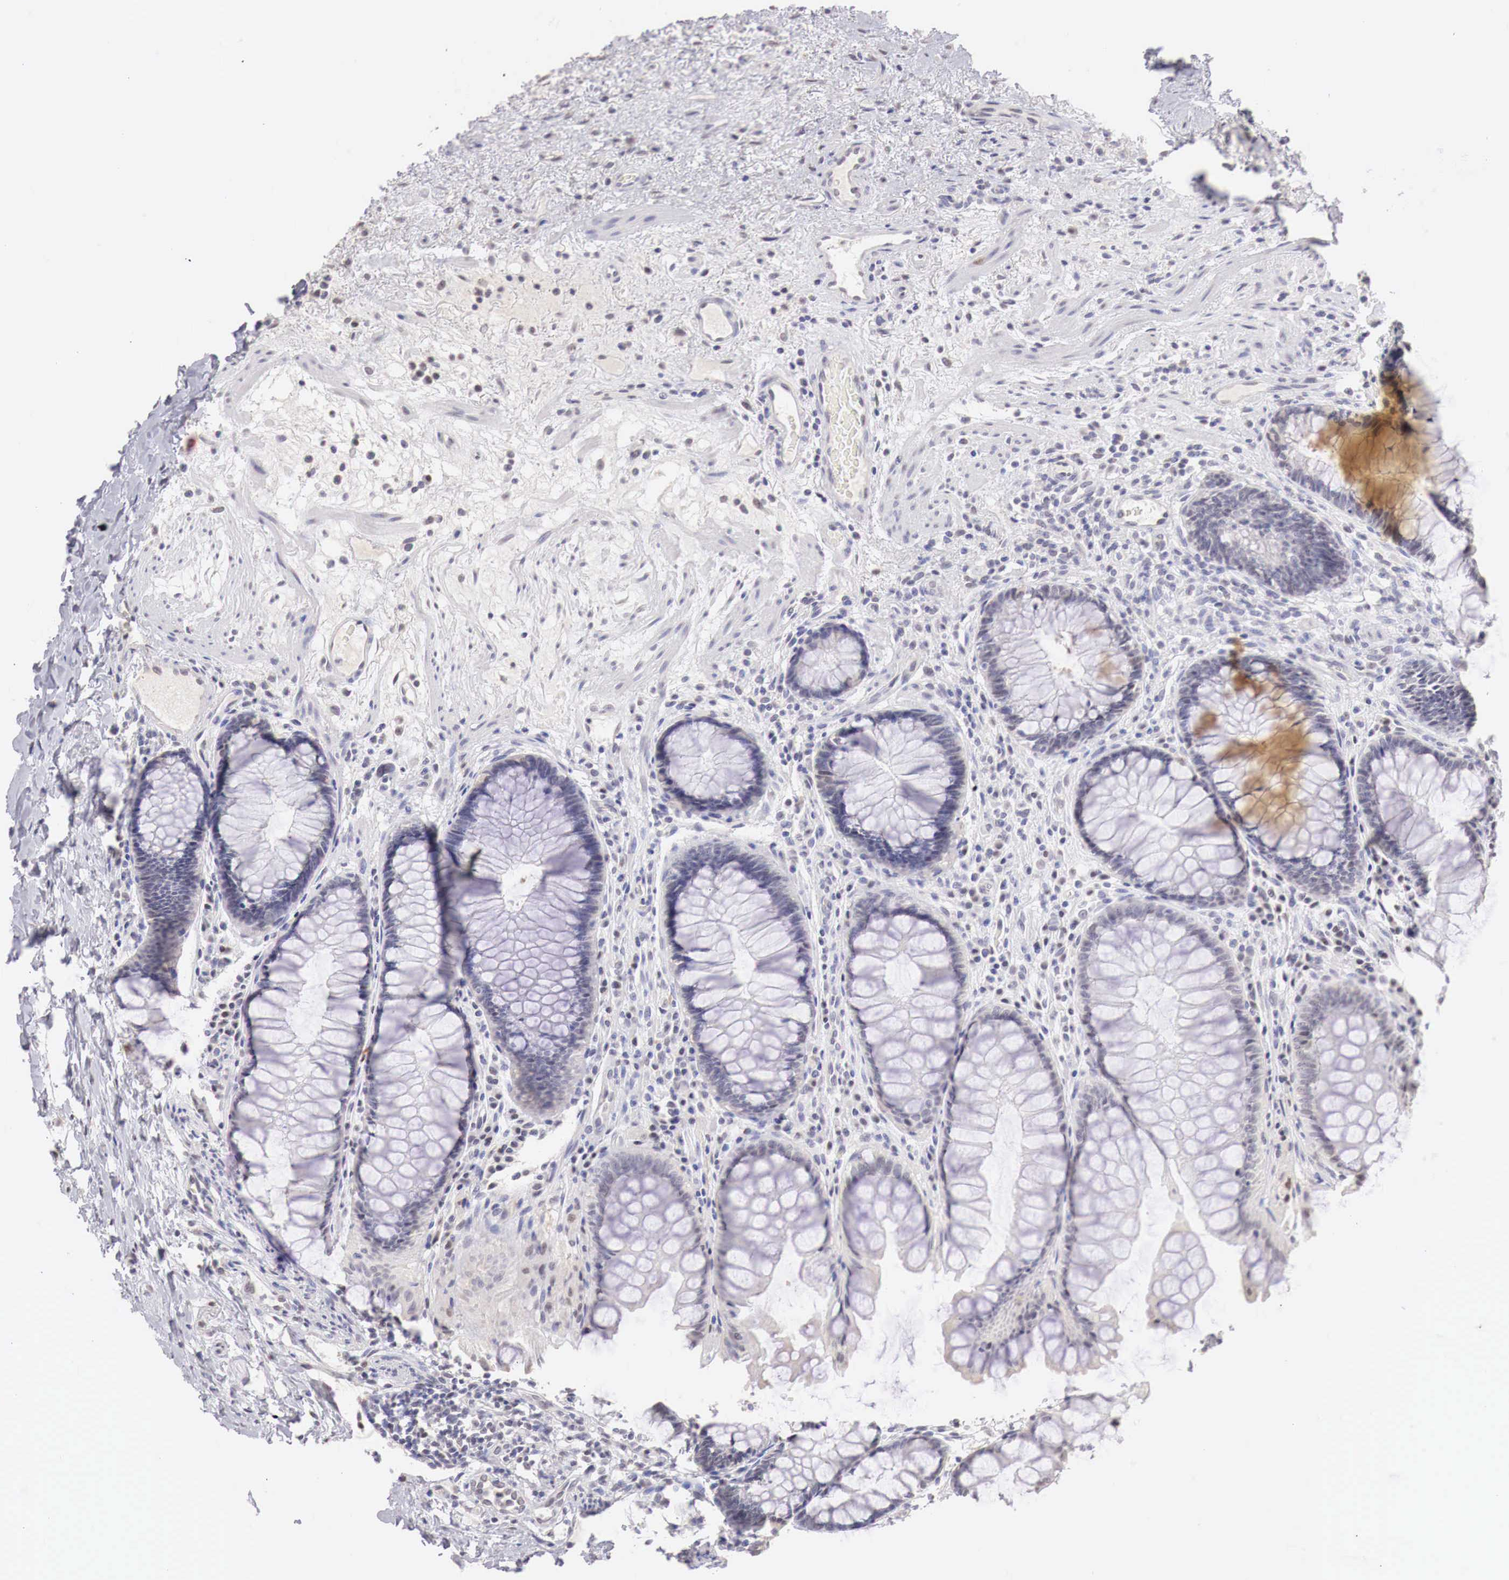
{"staining": {"intensity": "negative", "quantity": "none", "location": "none"}, "tissue": "rectum", "cell_type": "Glandular cells", "image_type": "normal", "snomed": [{"axis": "morphology", "description": "Normal tissue, NOS"}, {"axis": "topography", "description": "Rectum"}], "caption": "Immunohistochemistry (IHC) photomicrograph of benign rectum: rectum stained with DAB (3,3'-diaminobenzidine) reveals no significant protein positivity in glandular cells.", "gene": "UBA1", "patient": {"sex": "male", "age": 77}}